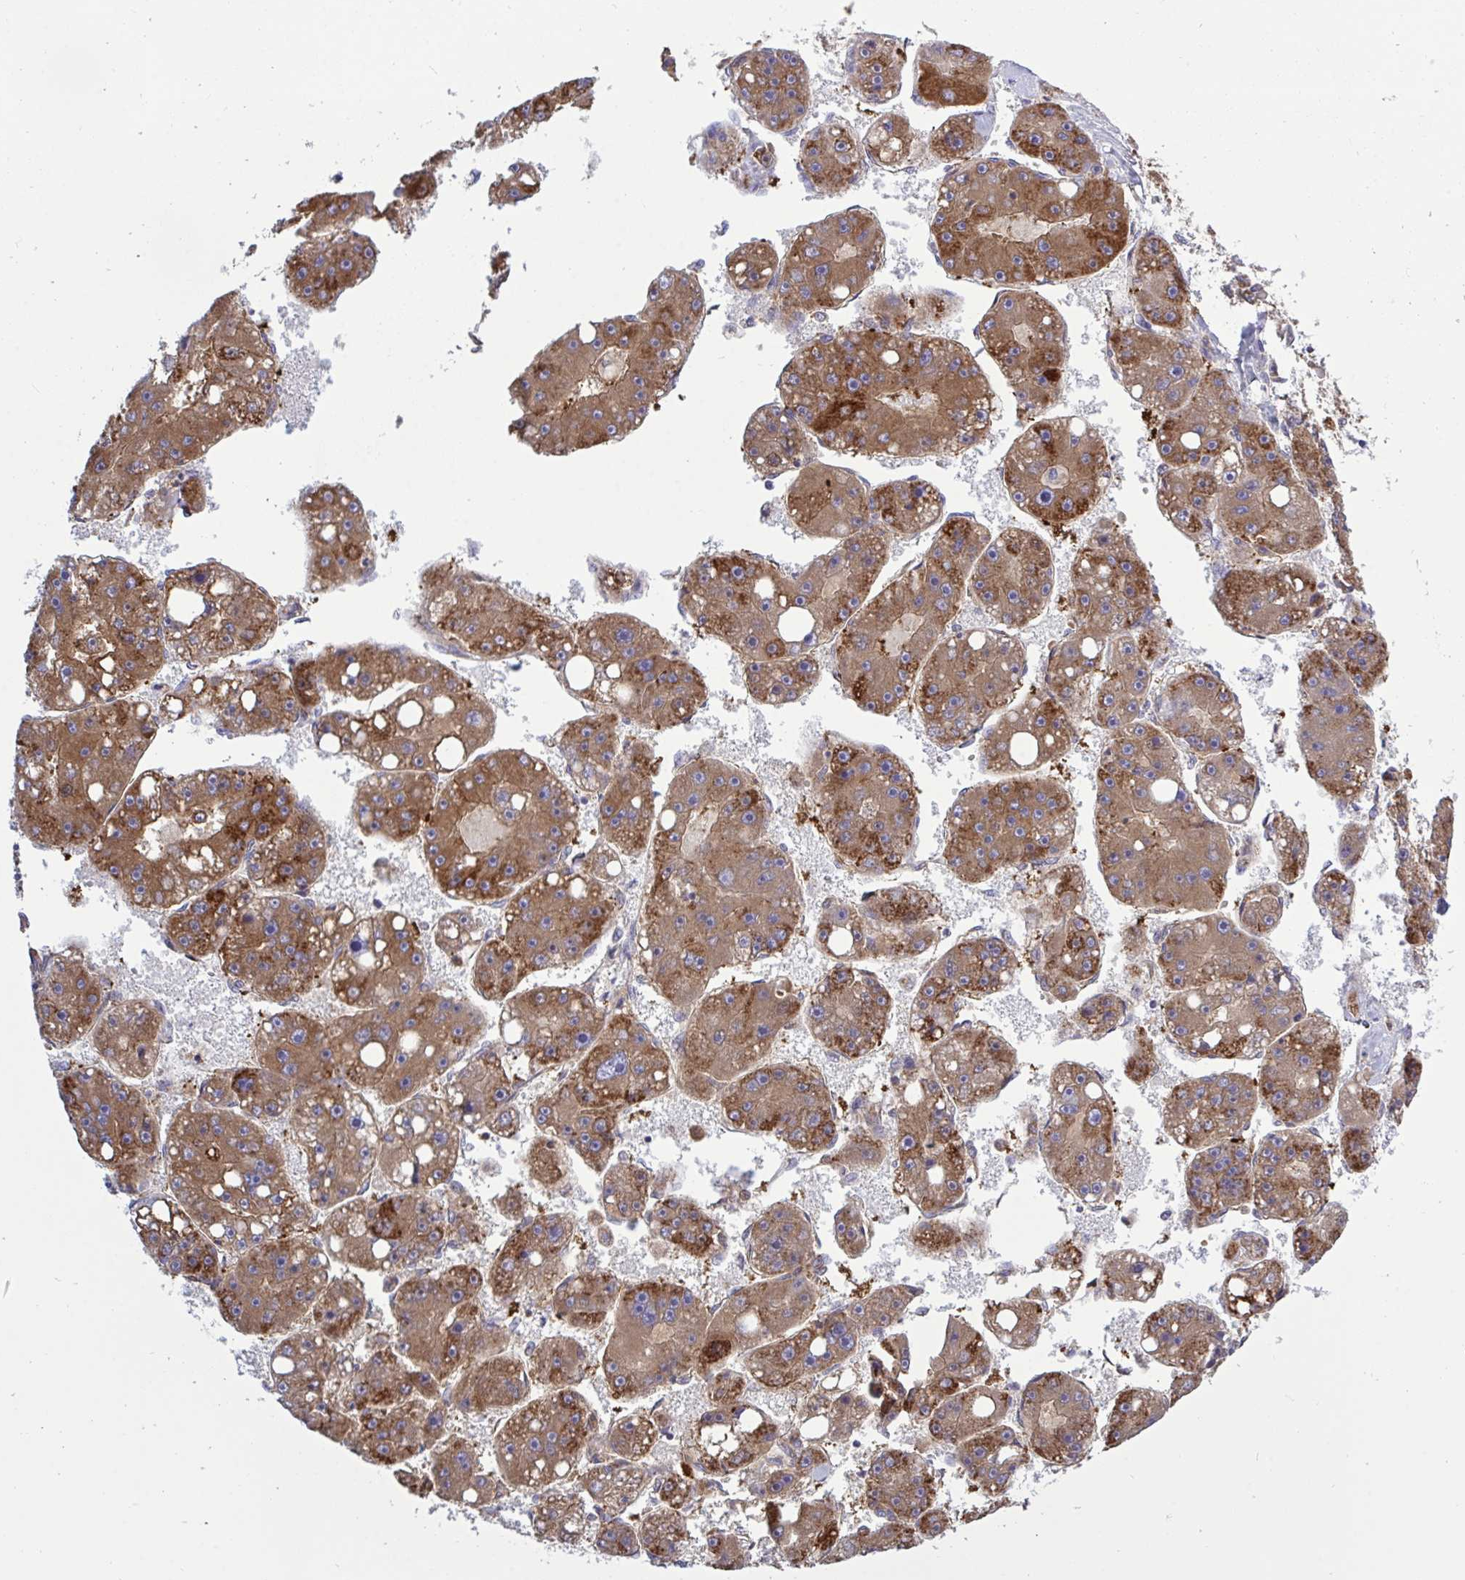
{"staining": {"intensity": "strong", "quantity": ">75%", "location": "cytoplasmic/membranous"}, "tissue": "liver cancer", "cell_type": "Tumor cells", "image_type": "cancer", "snomed": [{"axis": "morphology", "description": "Carcinoma, Hepatocellular, NOS"}, {"axis": "topography", "description": "Liver"}], "caption": "This histopathology image displays immunohistochemistry (IHC) staining of liver cancer, with high strong cytoplasmic/membranous positivity in about >75% of tumor cells.", "gene": "HSPE1", "patient": {"sex": "female", "age": 61}}